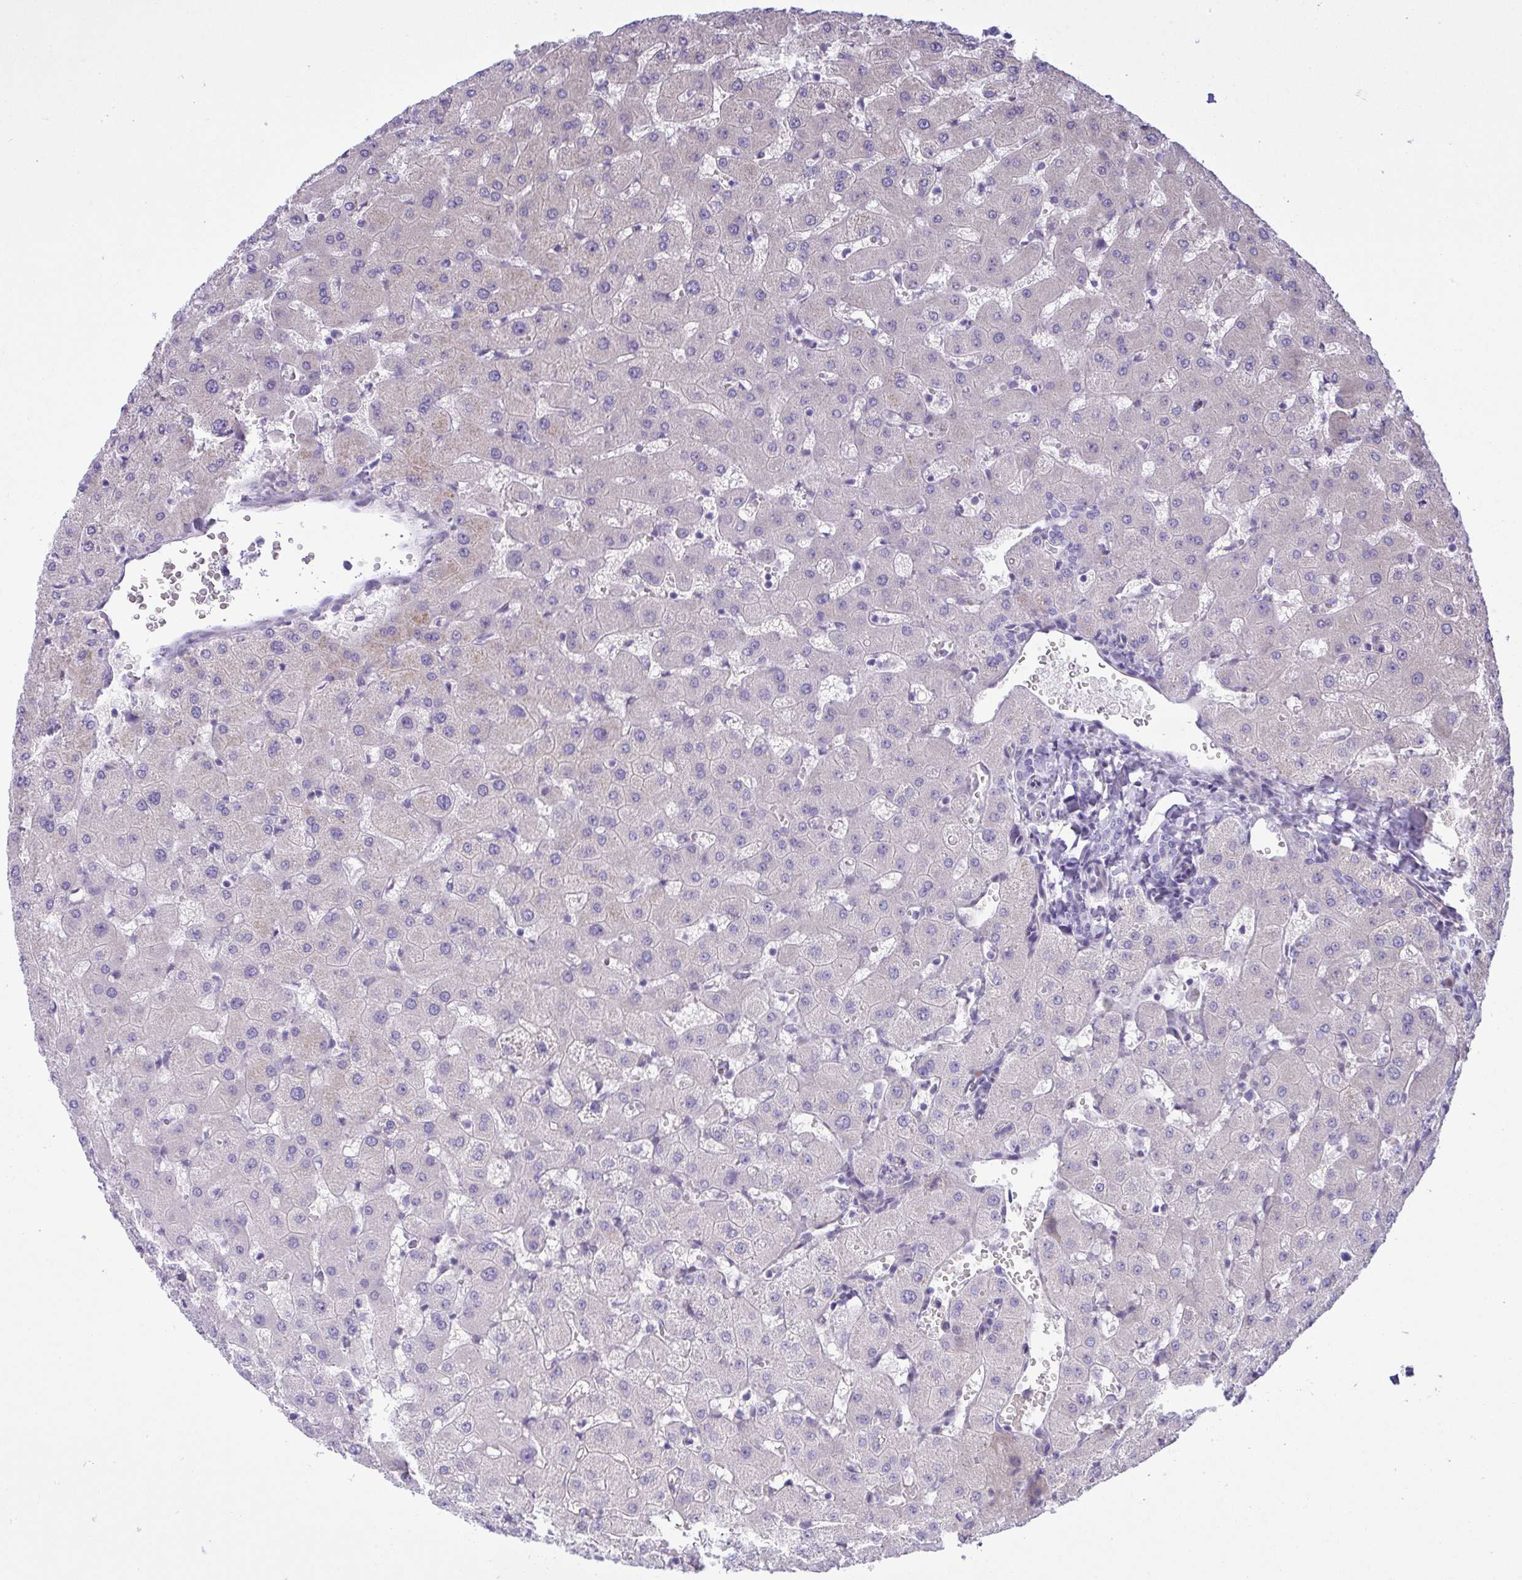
{"staining": {"intensity": "negative", "quantity": "none", "location": "none"}, "tissue": "liver", "cell_type": "Cholangiocytes", "image_type": "normal", "snomed": [{"axis": "morphology", "description": "Normal tissue, NOS"}, {"axis": "topography", "description": "Liver"}], "caption": "IHC of benign liver shows no expression in cholangiocytes.", "gene": "HMBOX1", "patient": {"sex": "female", "age": 63}}